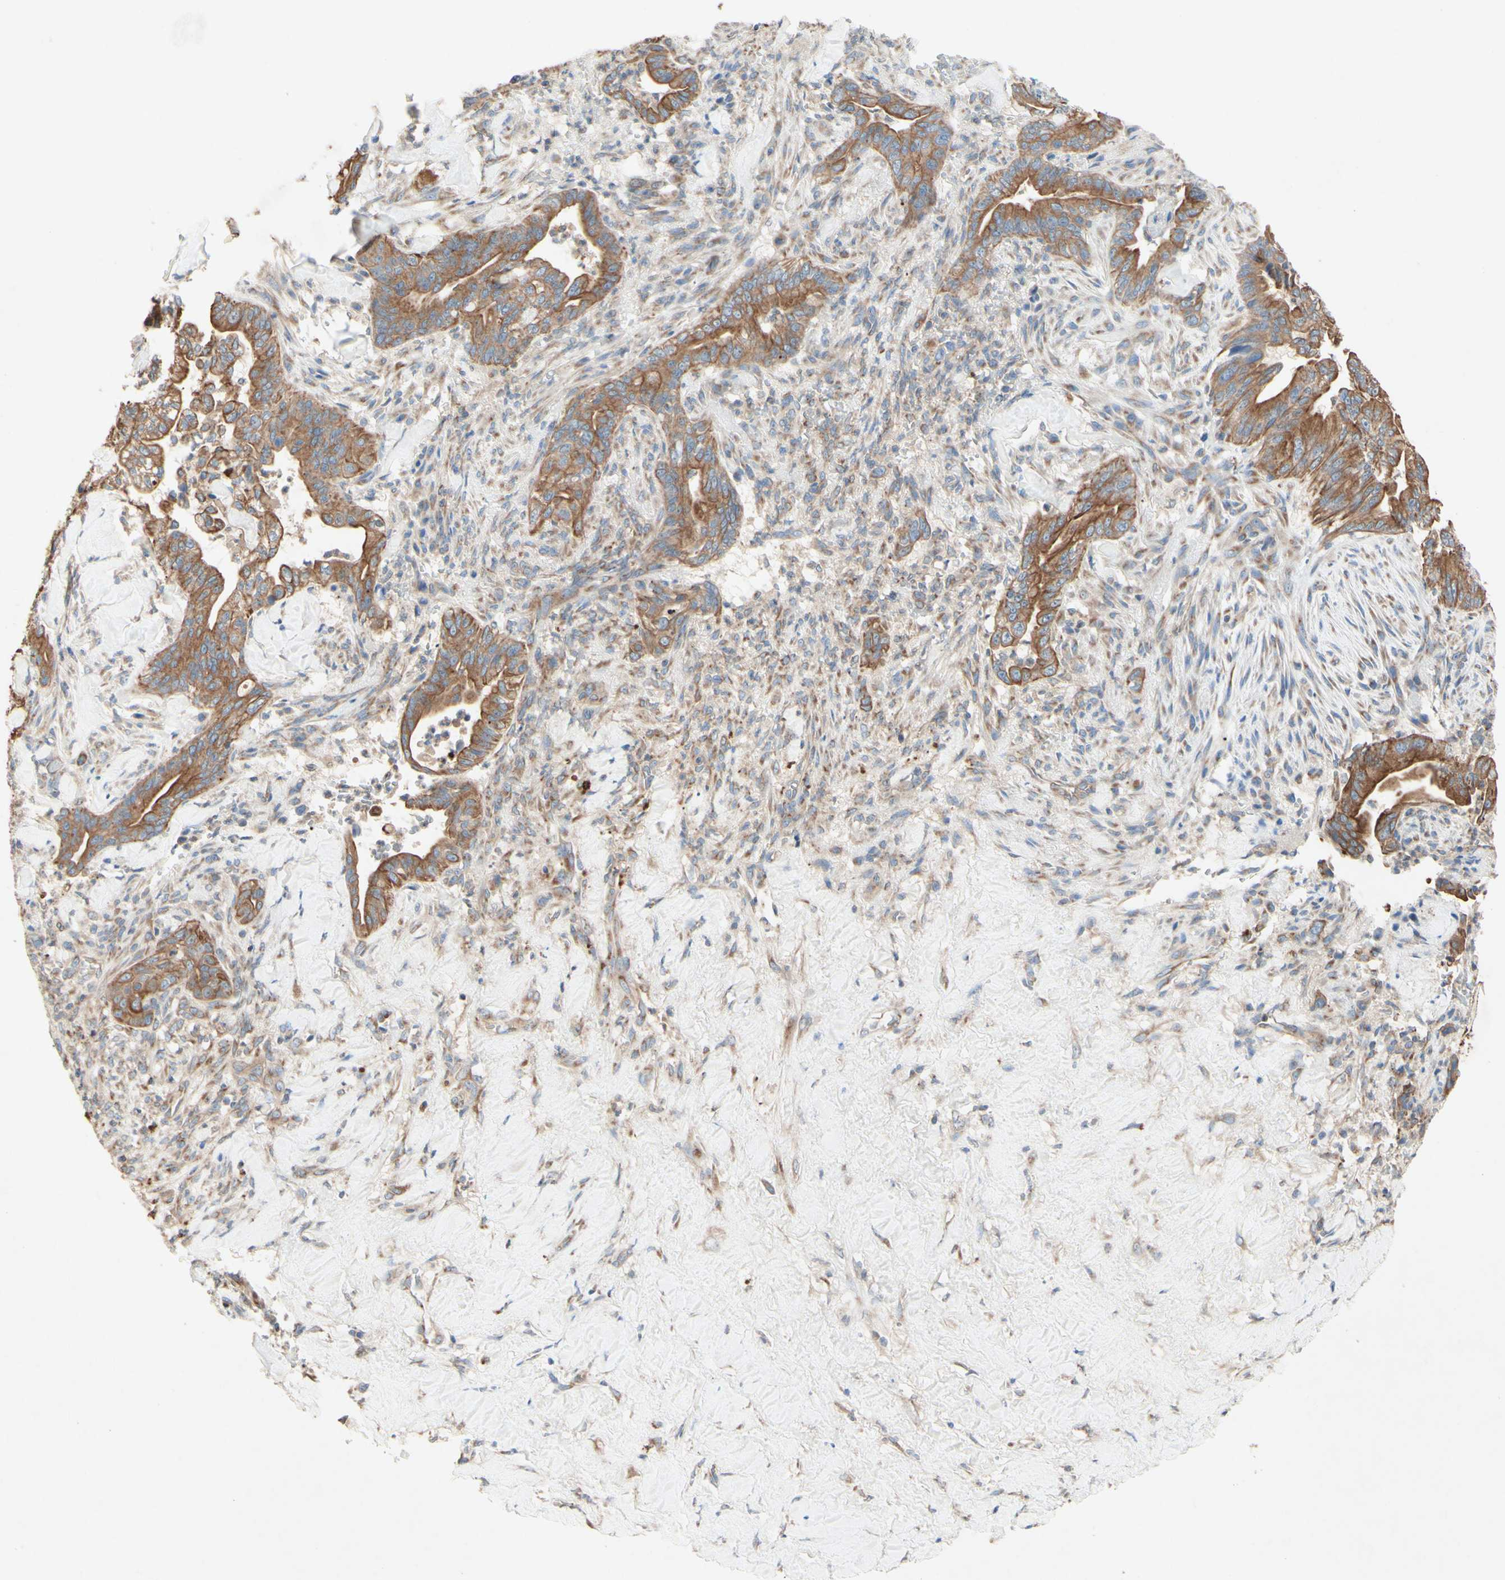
{"staining": {"intensity": "moderate", "quantity": ">75%", "location": "cytoplasmic/membranous"}, "tissue": "liver cancer", "cell_type": "Tumor cells", "image_type": "cancer", "snomed": [{"axis": "morphology", "description": "Cholangiocarcinoma"}, {"axis": "topography", "description": "Liver"}], "caption": "Immunohistochemical staining of human liver cancer demonstrates medium levels of moderate cytoplasmic/membranous expression in approximately >75% of tumor cells. (brown staining indicates protein expression, while blue staining denotes nuclei).", "gene": "MTM1", "patient": {"sex": "female", "age": 67}}